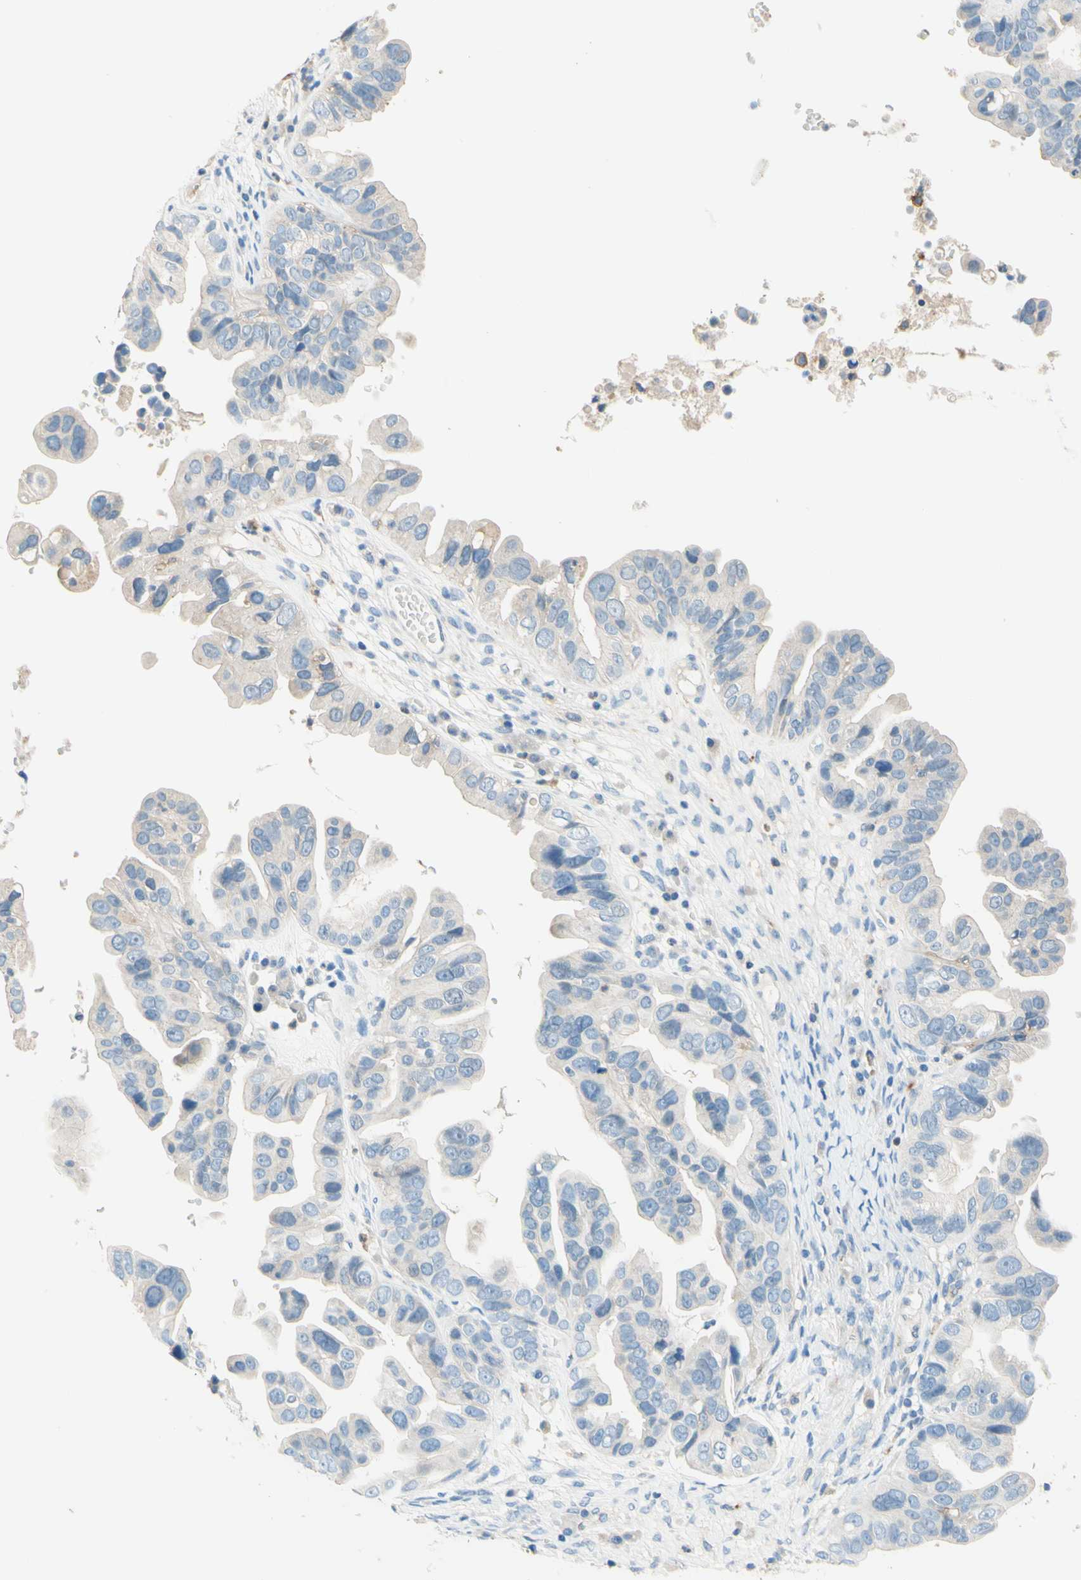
{"staining": {"intensity": "weak", "quantity": "<25%", "location": "cytoplasmic/membranous"}, "tissue": "ovarian cancer", "cell_type": "Tumor cells", "image_type": "cancer", "snomed": [{"axis": "morphology", "description": "Cystadenocarcinoma, serous, NOS"}, {"axis": "topography", "description": "Ovary"}], "caption": "Immunohistochemical staining of serous cystadenocarcinoma (ovarian) reveals no significant positivity in tumor cells.", "gene": "SIGLEC9", "patient": {"sex": "female", "age": 56}}